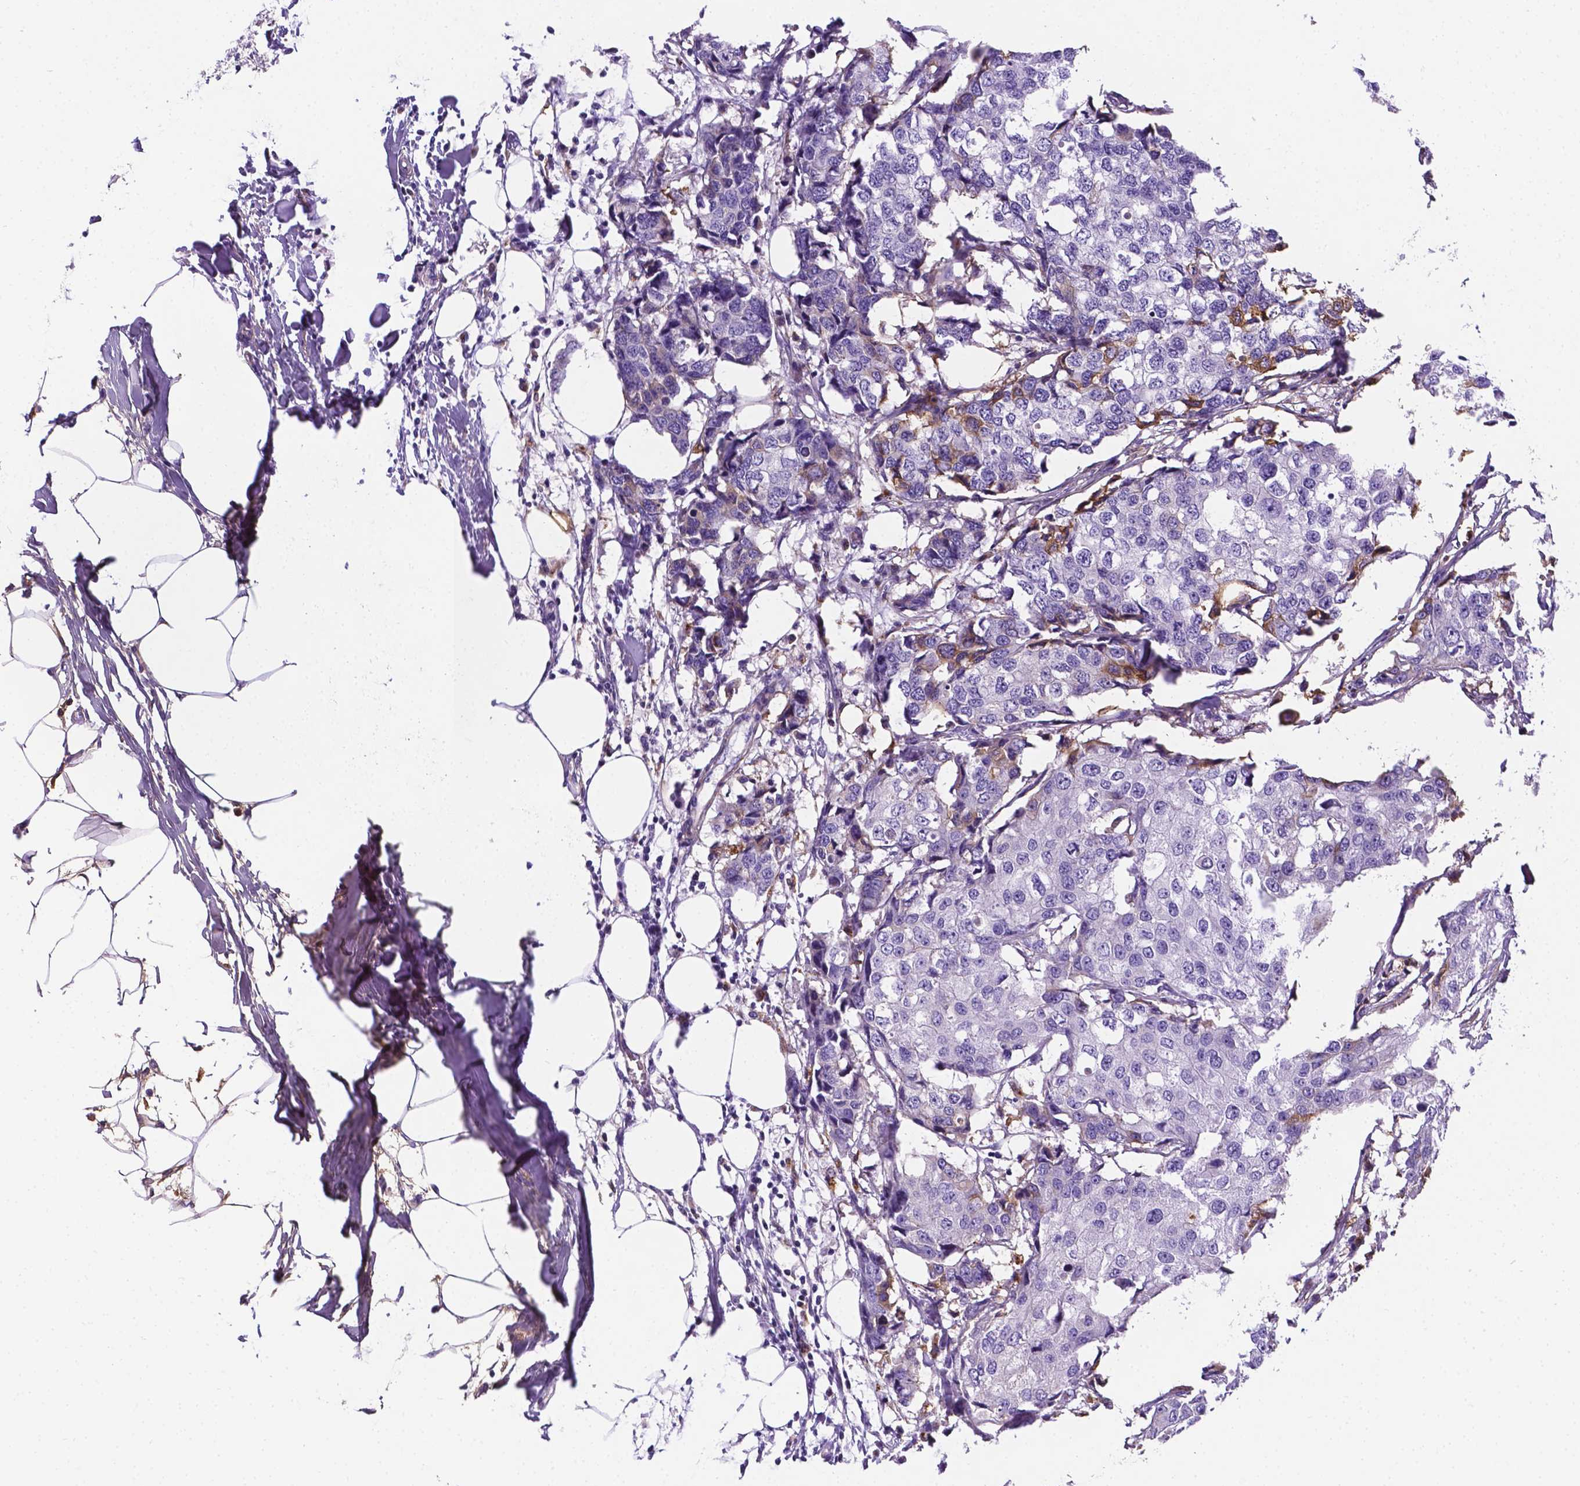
{"staining": {"intensity": "negative", "quantity": "none", "location": "none"}, "tissue": "breast cancer", "cell_type": "Tumor cells", "image_type": "cancer", "snomed": [{"axis": "morphology", "description": "Duct carcinoma"}, {"axis": "topography", "description": "Breast"}], "caption": "The histopathology image reveals no significant positivity in tumor cells of breast intraductal carcinoma.", "gene": "APOE", "patient": {"sex": "female", "age": 27}}